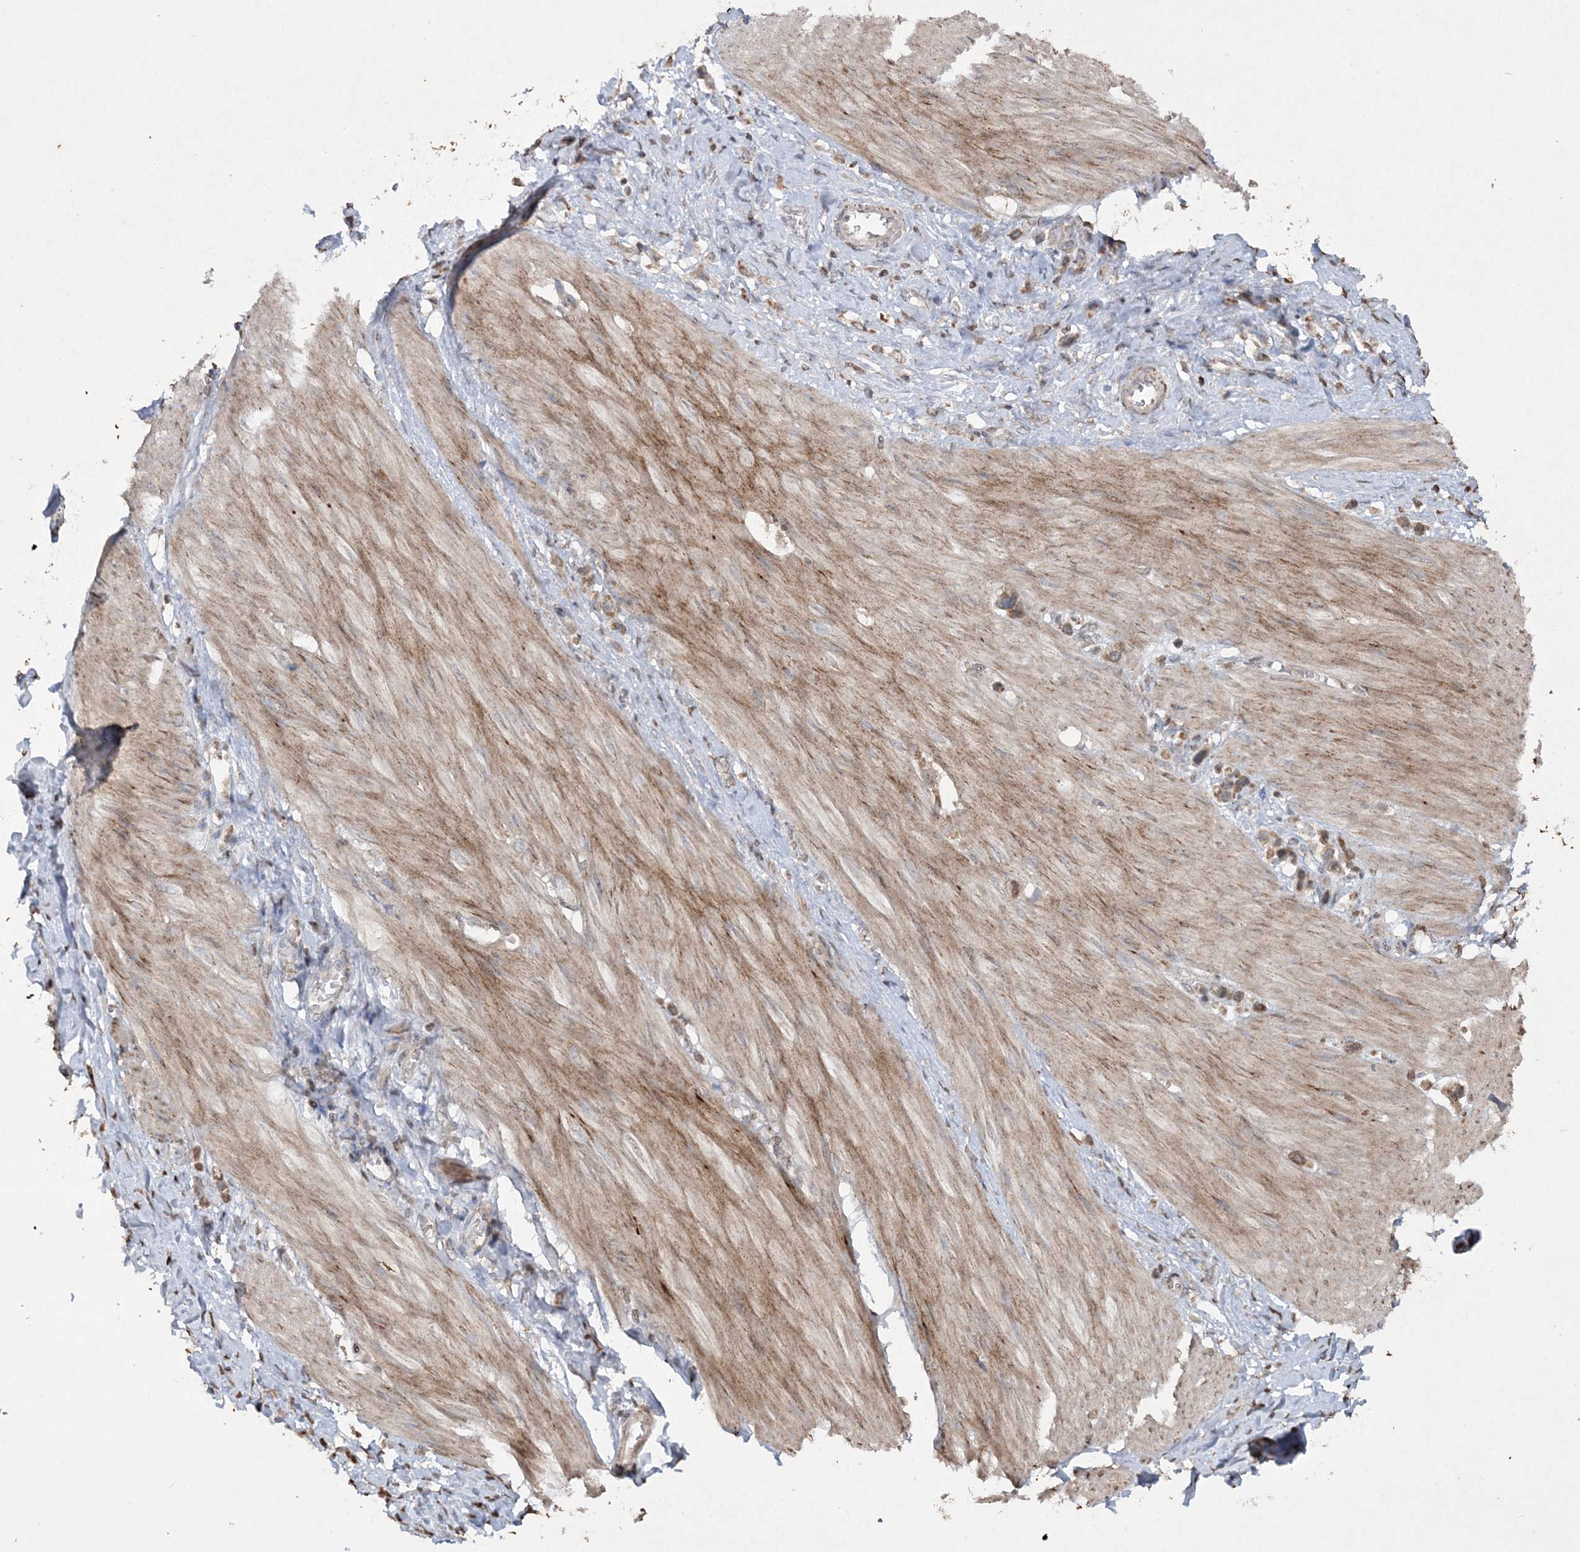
{"staining": {"intensity": "moderate", "quantity": ">75%", "location": "cytoplasmic/membranous"}, "tissue": "stomach cancer", "cell_type": "Tumor cells", "image_type": "cancer", "snomed": [{"axis": "morphology", "description": "Adenocarcinoma, NOS"}, {"axis": "topography", "description": "Stomach"}], "caption": "Approximately >75% of tumor cells in stomach cancer (adenocarcinoma) exhibit moderate cytoplasmic/membranous protein positivity as visualized by brown immunohistochemical staining.", "gene": "TTC7A", "patient": {"sex": "female", "age": 65}}